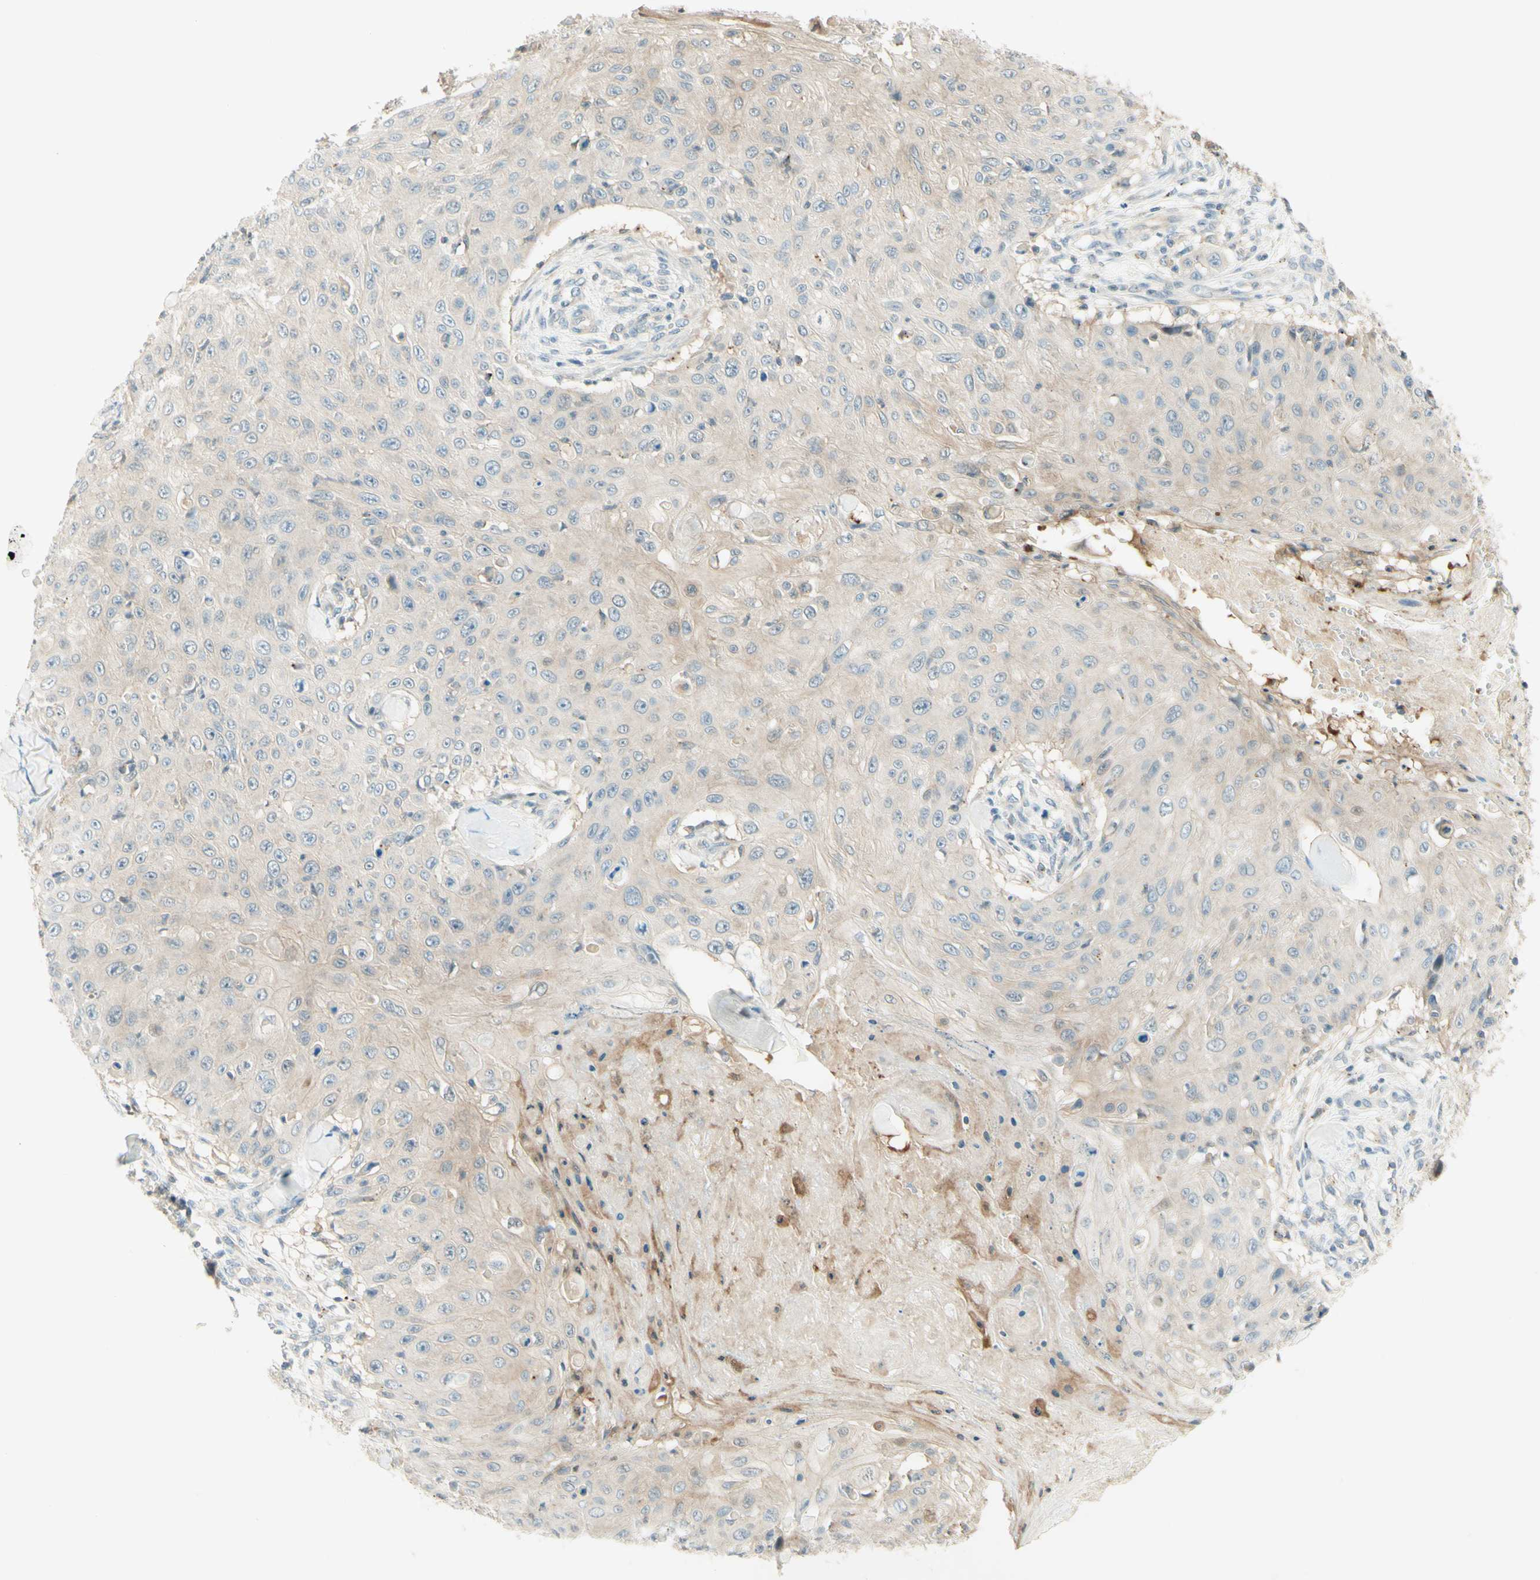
{"staining": {"intensity": "moderate", "quantity": "<25%", "location": "cytoplasmic/membranous"}, "tissue": "skin cancer", "cell_type": "Tumor cells", "image_type": "cancer", "snomed": [{"axis": "morphology", "description": "Squamous cell carcinoma, NOS"}, {"axis": "topography", "description": "Skin"}], "caption": "Protein analysis of skin cancer tissue shows moderate cytoplasmic/membranous positivity in about <25% of tumor cells.", "gene": "PROM1", "patient": {"sex": "male", "age": 86}}